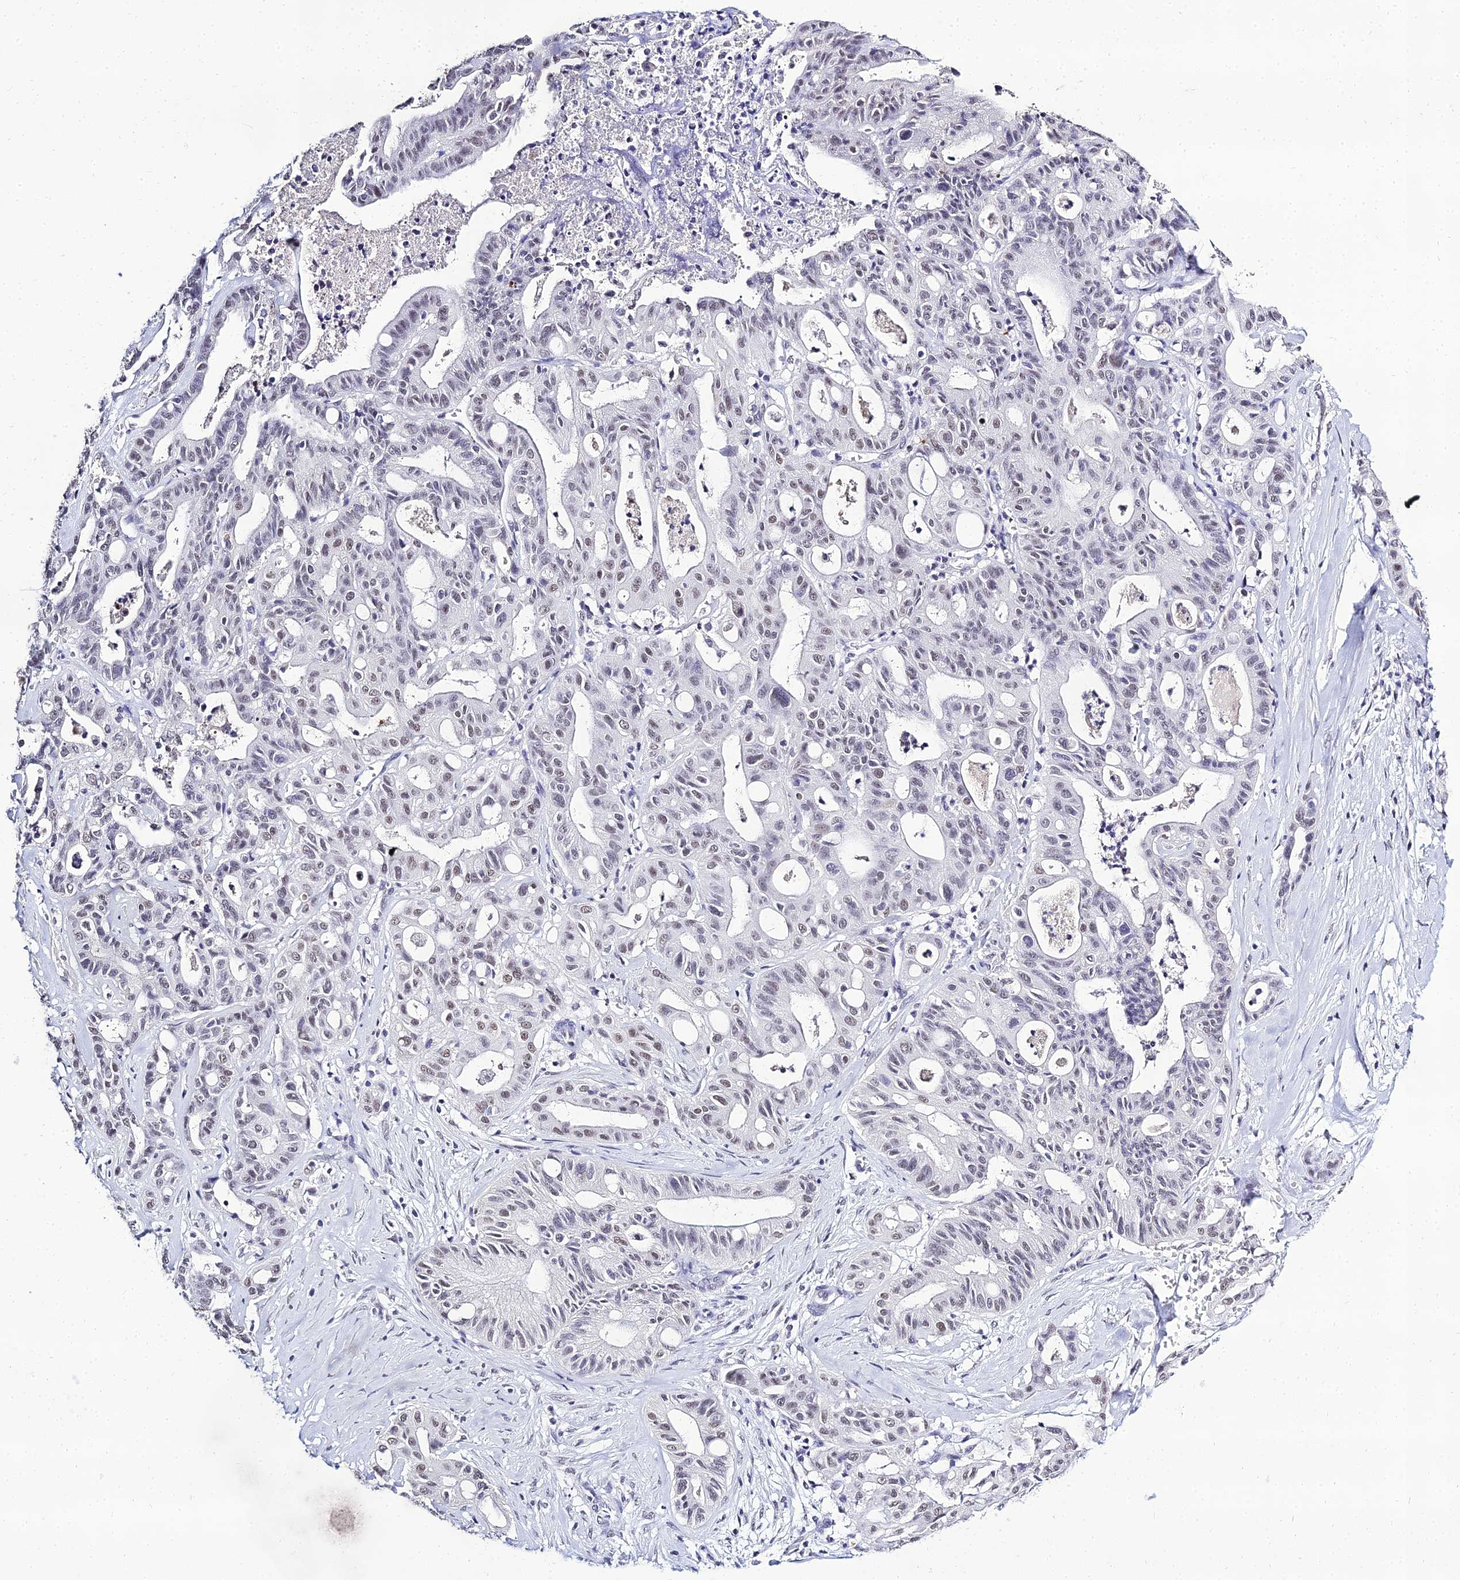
{"staining": {"intensity": "weak", "quantity": "25%-75%", "location": "nuclear"}, "tissue": "ovarian cancer", "cell_type": "Tumor cells", "image_type": "cancer", "snomed": [{"axis": "morphology", "description": "Cystadenocarcinoma, mucinous, NOS"}, {"axis": "topography", "description": "Ovary"}], "caption": "This is an image of IHC staining of mucinous cystadenocarcinoma (ovarian), which shows weak staining in the nuclear of tumor cells.", "gene": "PPP4R2", "patient": {"sex": "female", "age": 70}}